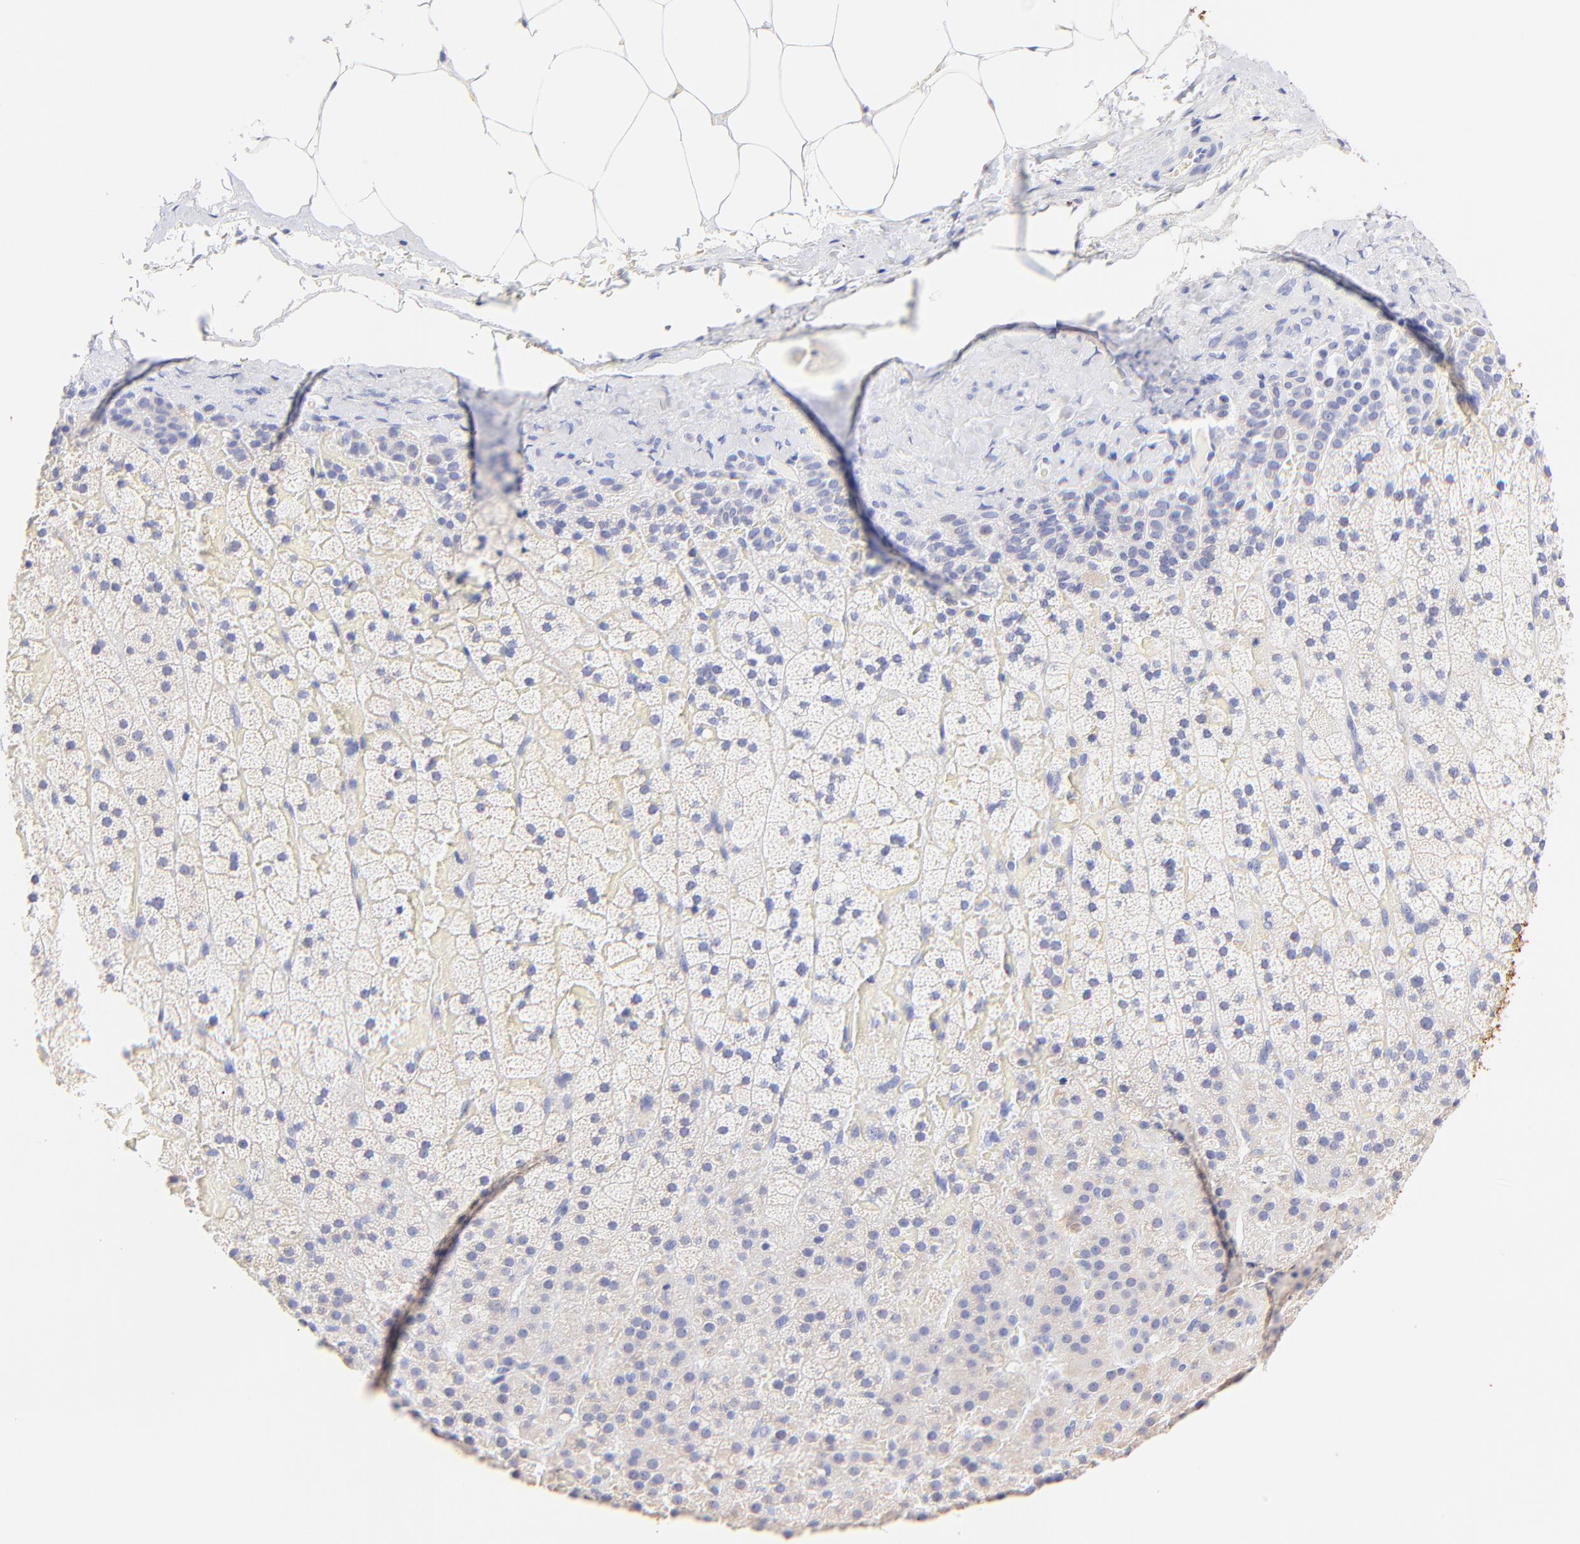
{"staining": {"intensity": "strong", "quantity": "<25%", "location": "cytoplasmic/membranous"}, "tissue": "adrenal gland", "cell_type": "Glandular cells", "image_type": "normal", "snomed": [{"axis": "morphology", "description": "Normal tissue, NOS"}, {"axis": "topography", "description": "Adrenal gland"}], "caption": "Adrenal gland stained with immunohistochemistry (IHC) demonstrates strong cytoplasmic/membranous staining in about <25% of glandular cells. (DAB (3,3'-diaminobenzidine) IHC, brown staining for protein, blue staining for nuclei).", "gene": "RAB3A", "patient": {"sex": "male", "age": 35}}